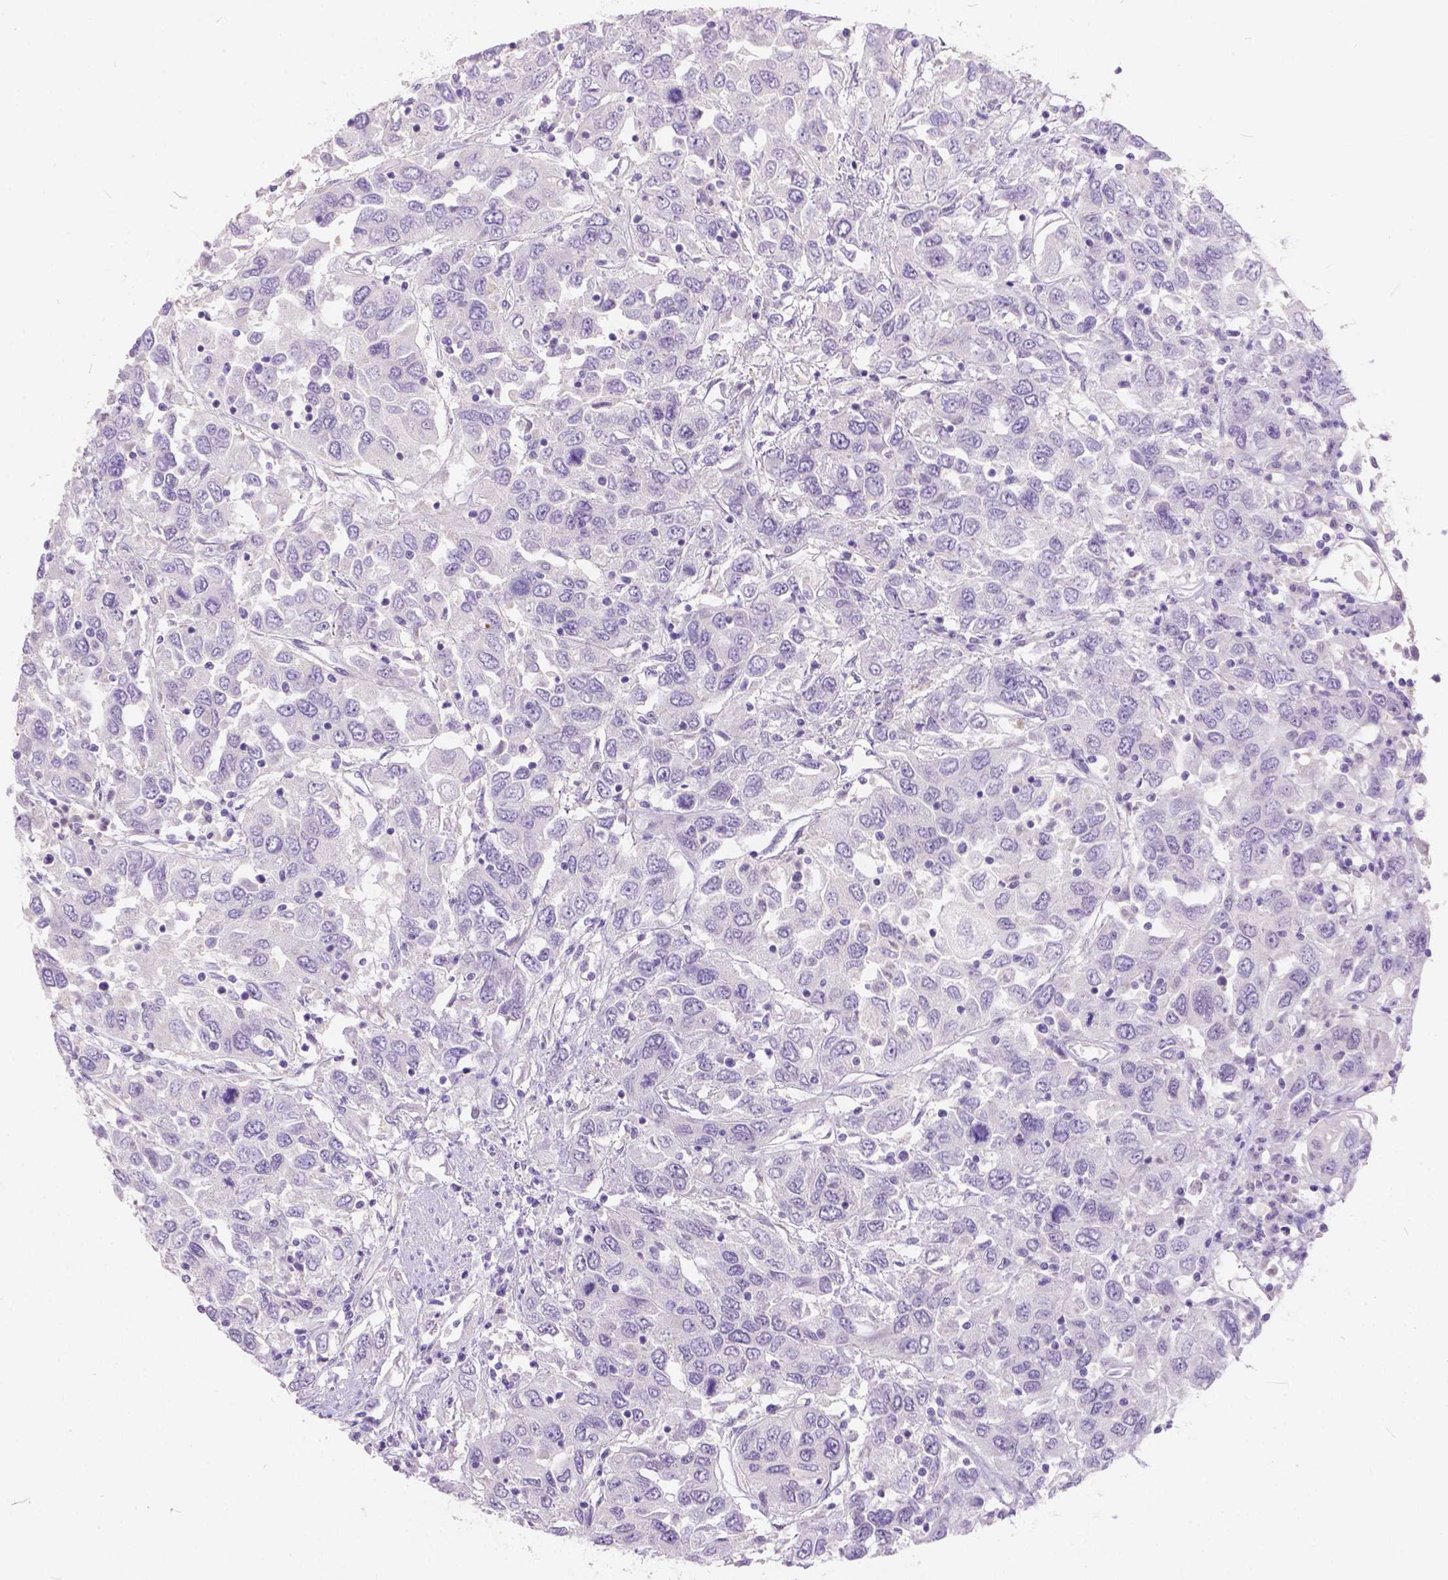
{"staining": {"intensity": "negative", "quantity": "none", "location": "none"}, "tissue": "urothelial cancer", "cell_type": "Tumor cells", "image_type": "cancer", "snomed": [{"axis": "morphology", "description": "Urothelial carcinoma, High grade"}, {"axis": "topography", "description": "Urinary bladder"}], "caption": "Immunohistochemical staining of human high-grade urothelial carcinoma demonstrates no significant staining in tumor cells.", "gene": "PEX11G", "patient": {"sex": "male", "age": 76}}